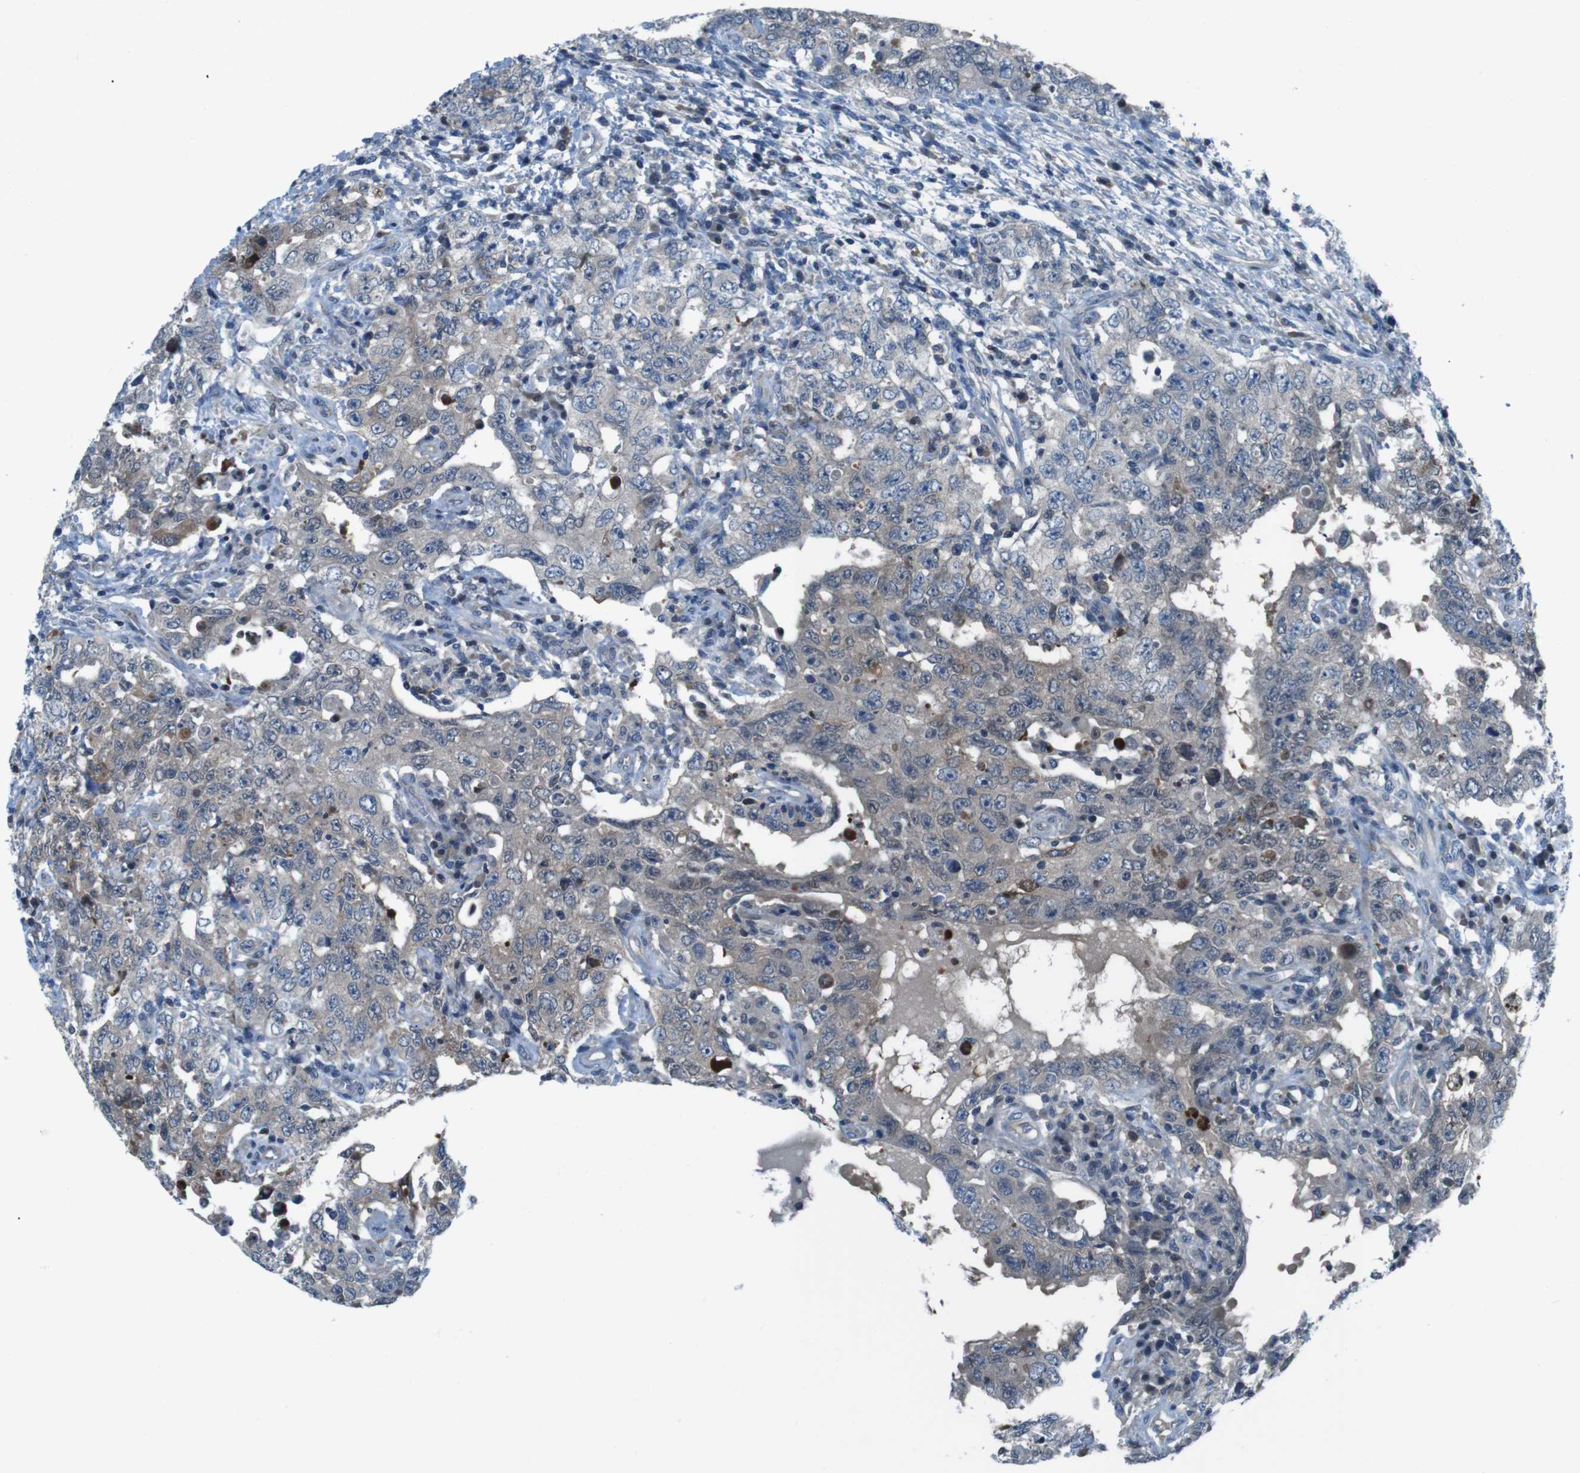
{"staining": {"intensity": "moderate", "quantity": "25%-75%", "location": "cytoplasmic/membranous"}, "tissue": "testis cancer", "cell_type": "Tumor cells", "image_type": "cancer", "snomed": [{"axis": "morphology", "description": "Carcinoma, Embryonal, NOS"}, {"axis": "topography", "description": "Testis"}], "caption": "Moderate cytoplasmic/membranous staining is identified in approximately 25%-75% of tumor cells in testis cancer.", "gene": "NANOS2", "patient": {"sex": "male", "age": 26}}